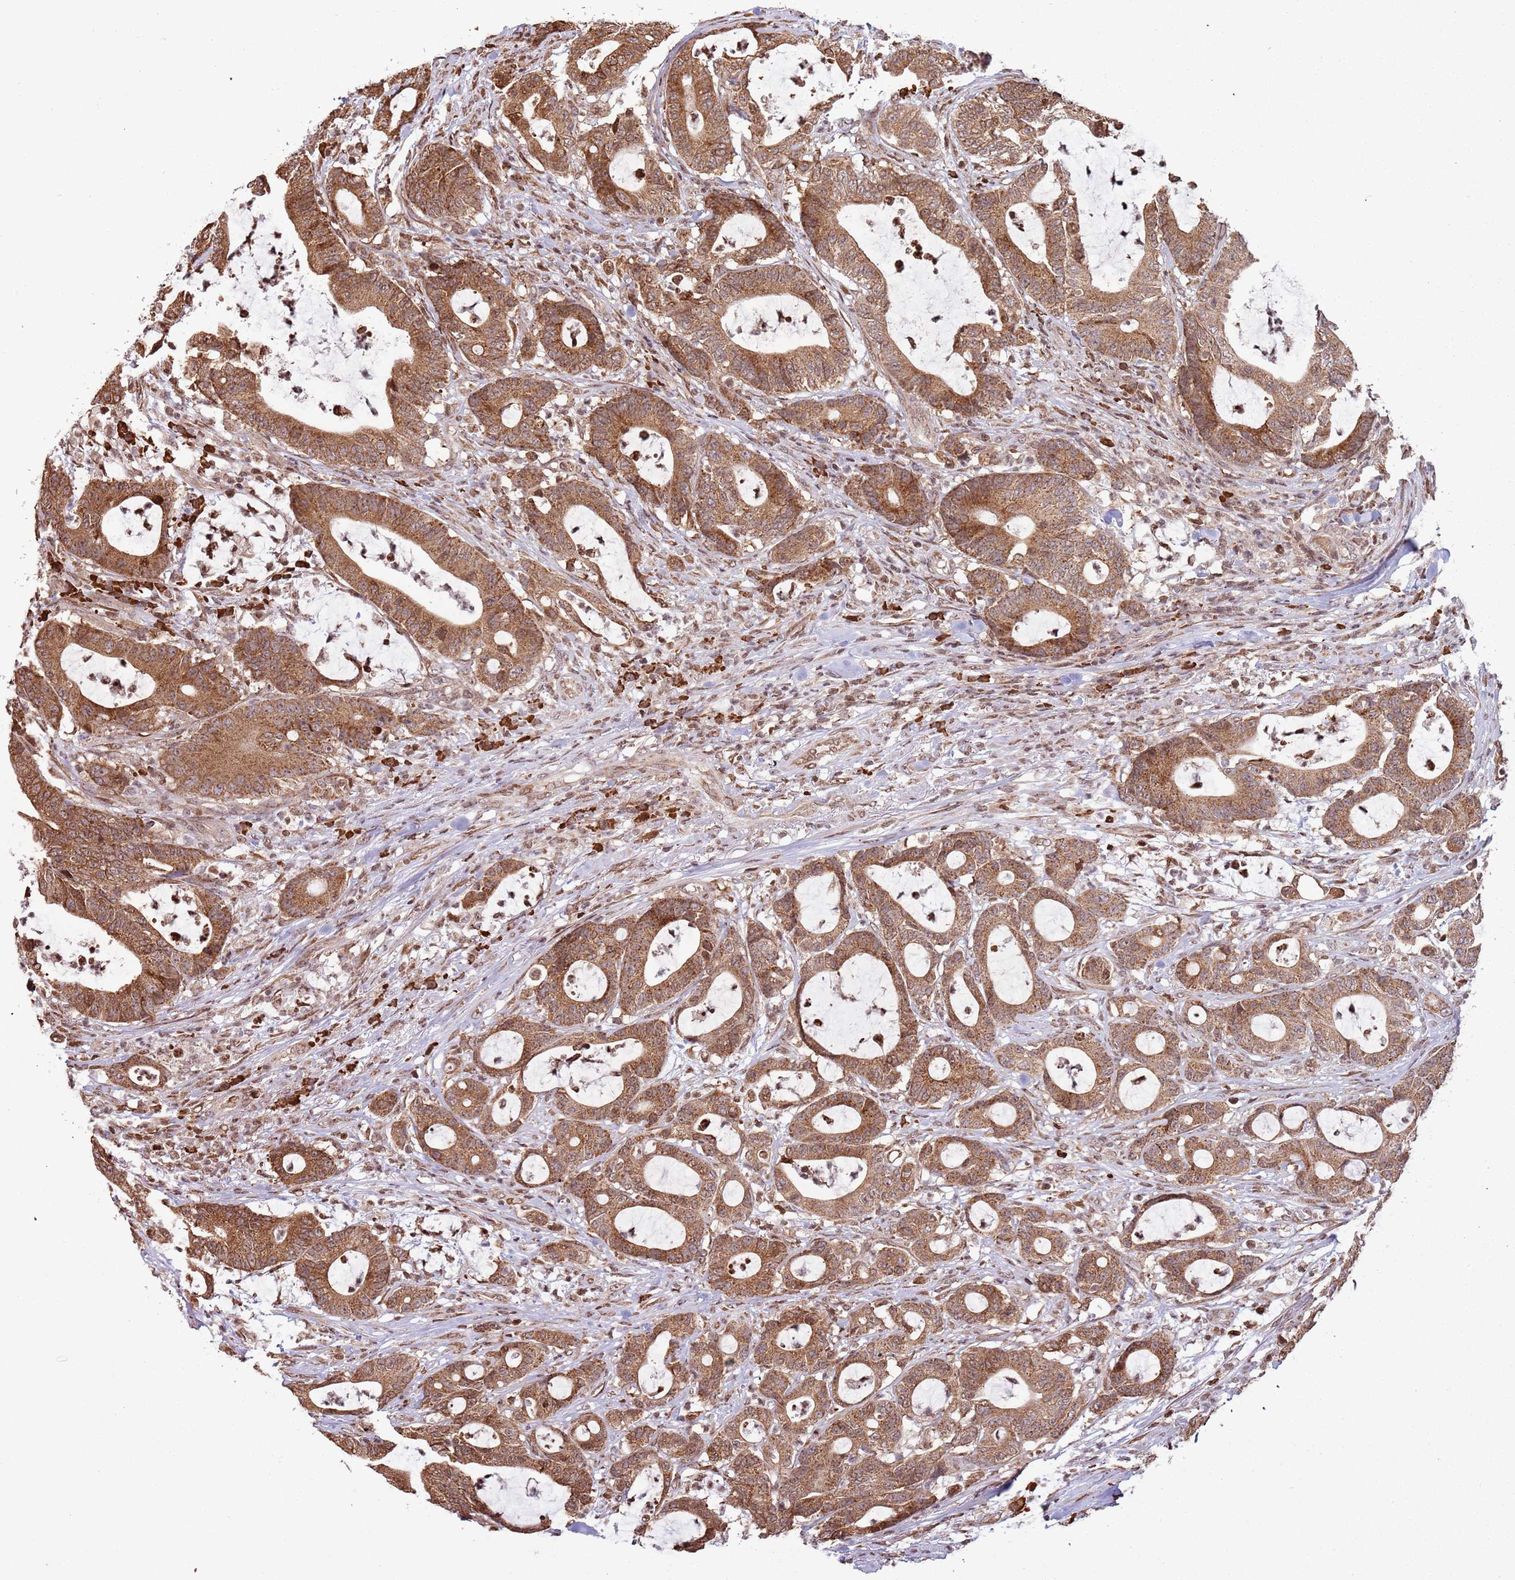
{"staining": {"intensity": "moderate", "quantity": ">75%", "location": "cytoplasmic/membranous"}, "tissue": "colorectal cancer", "cell_type": "Tumor cells", "image_type": "cancer", "snomed": [{"axis": "morphology", "description": "Adenocarcinoma, NOS"}, {"axis": "topography", "description": "Colon"}], "caption": "A brown stain highlights moderate cytoplasmic/membranous expression of a protein in colorectal cancer tumor cells. (DAB IHC with brightfield microscopy, high magnification).", "gene": "SCAF1", "patient": {"sex": "female", "age": 84}}